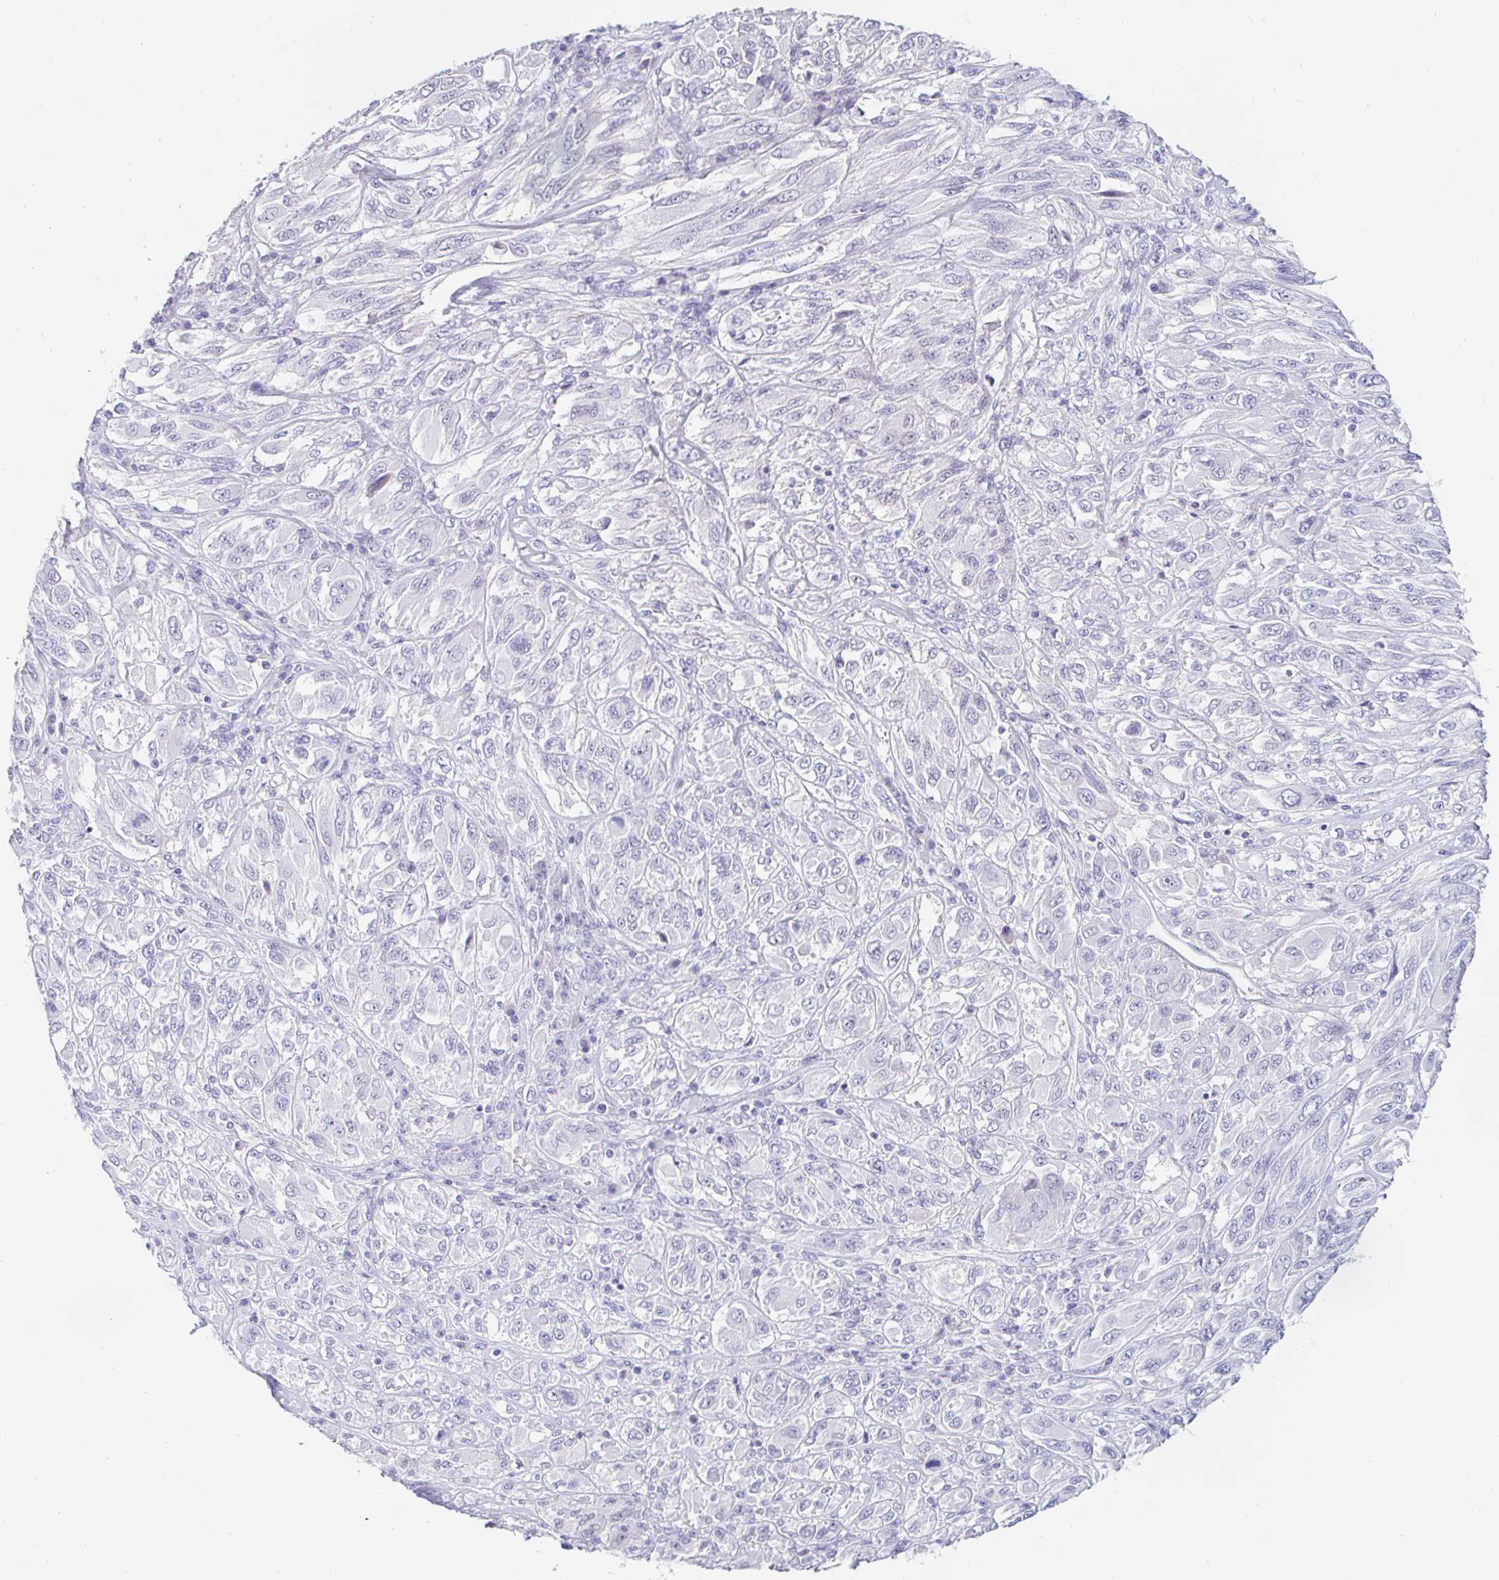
{"staining": {"intensity": "negative", "quantity": "none", "location": "none"}, "tissue": "melanoma", "cell_type": "Tumor cells", "image_type": "cancer", "snomed": [{"axis": "morphology", "description": "Malignant melanoma, NOS"}, {"axis": "topography", "description": "Skin"}], "caption": "This is an IHC photomicrograph of human melanoma. There is no positivity in tumor cells.", "gene": "TEX44", "patient": {"sex": "female", "age": 91}}